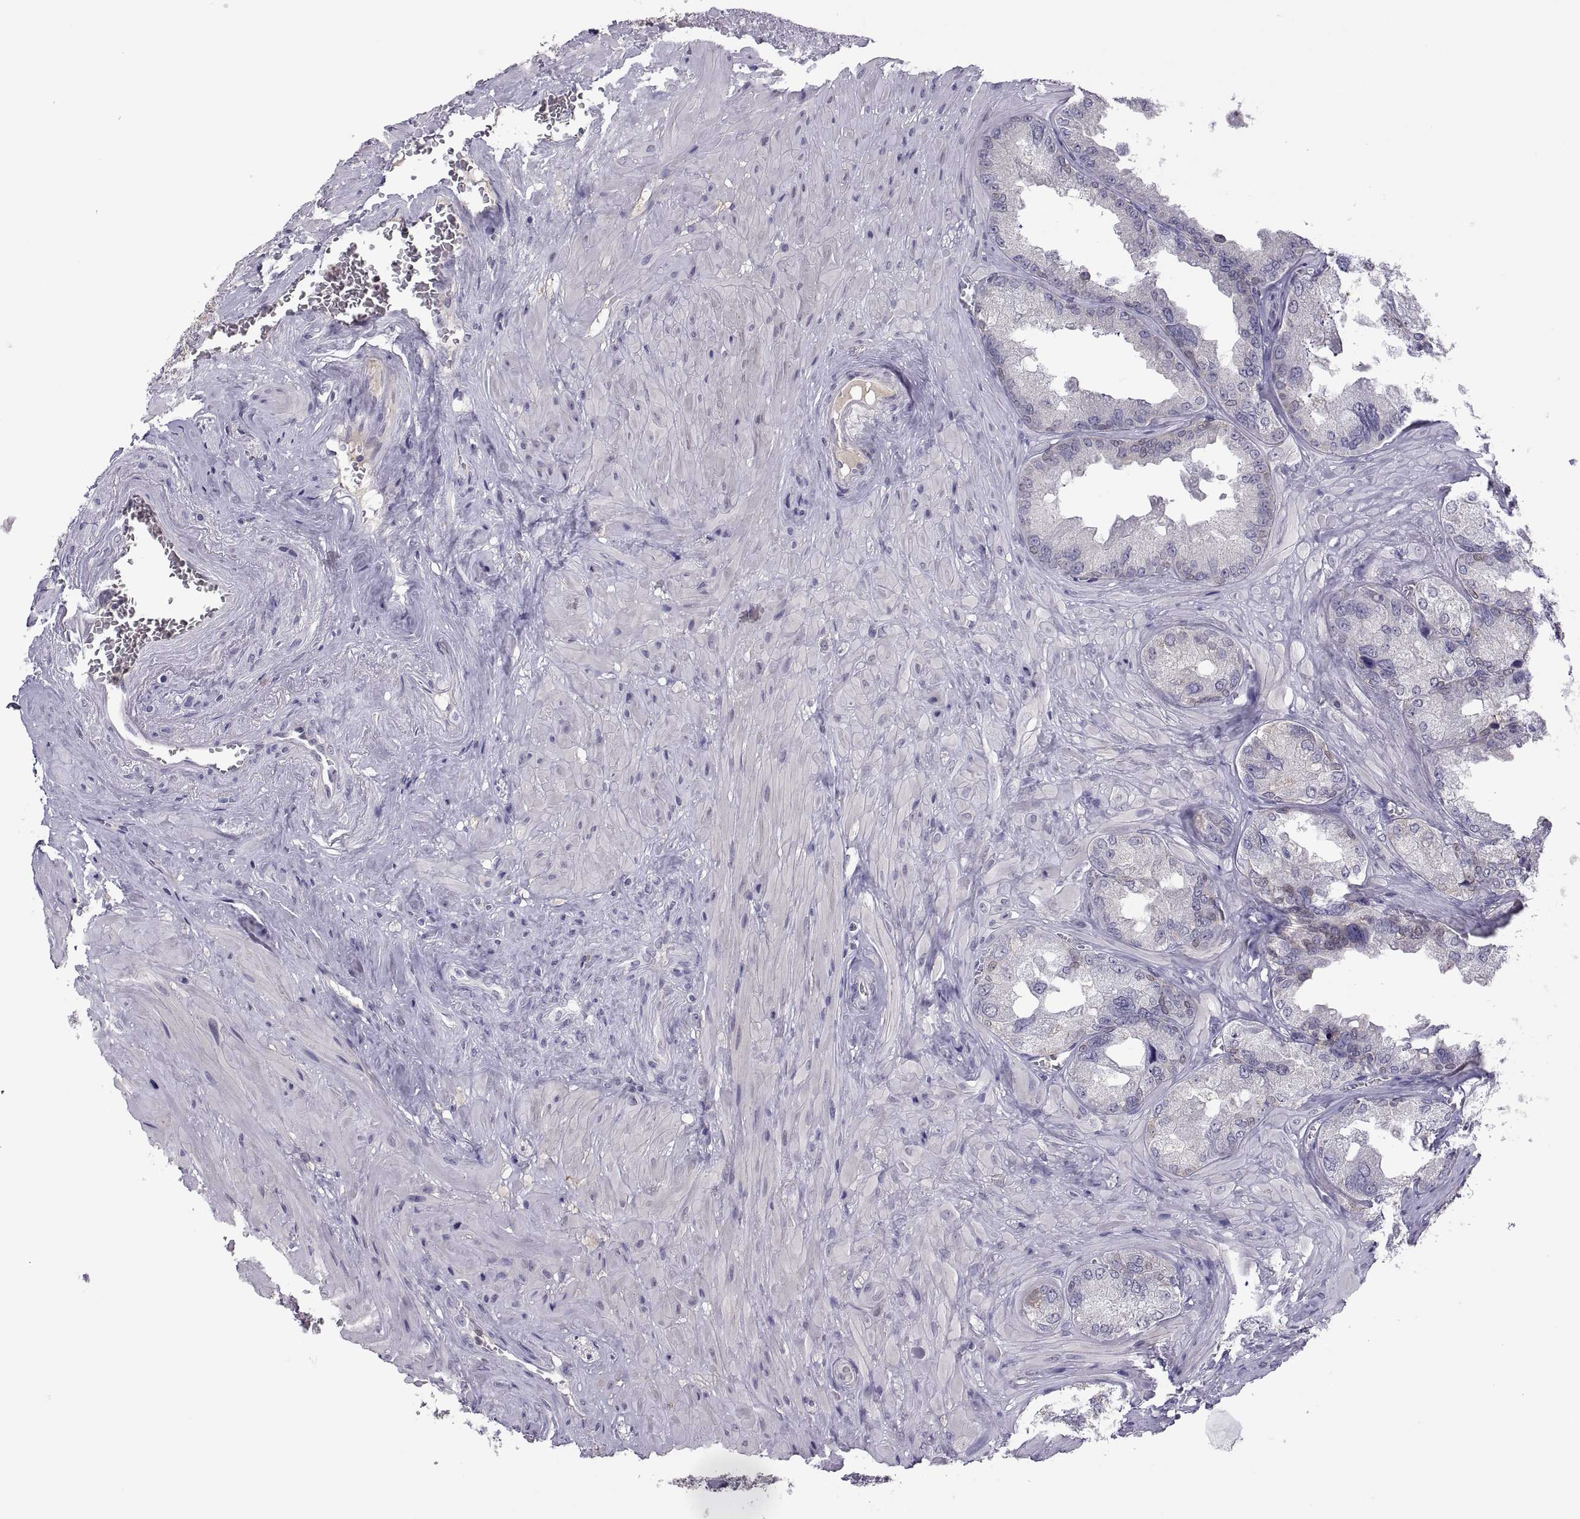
{"staining": {"intensity": "negative", "quantity": "none", "location": "none"}, "tissue": "seminal vesicle", "cell_type": "Glandular cells", "image_type": "normal", "snomed": [{"axis": "morphology", "description": "Normal tissue, NOS"}, {"axis": "topography", "description": "Seminal veicle"}], "caption": "High magnification brightfield microscopy of unremarkable seminal vesicle stained with DAB (3,3'-diaminobenzidine) (brown) and counterstained with hematoxylin (blue): glandular cells show no significant positivity. (Immunohistochemistry, brightfield microscopy, high magnification).", "gene": "FGF9", "patient": {"sex": "male", "age": 72}}